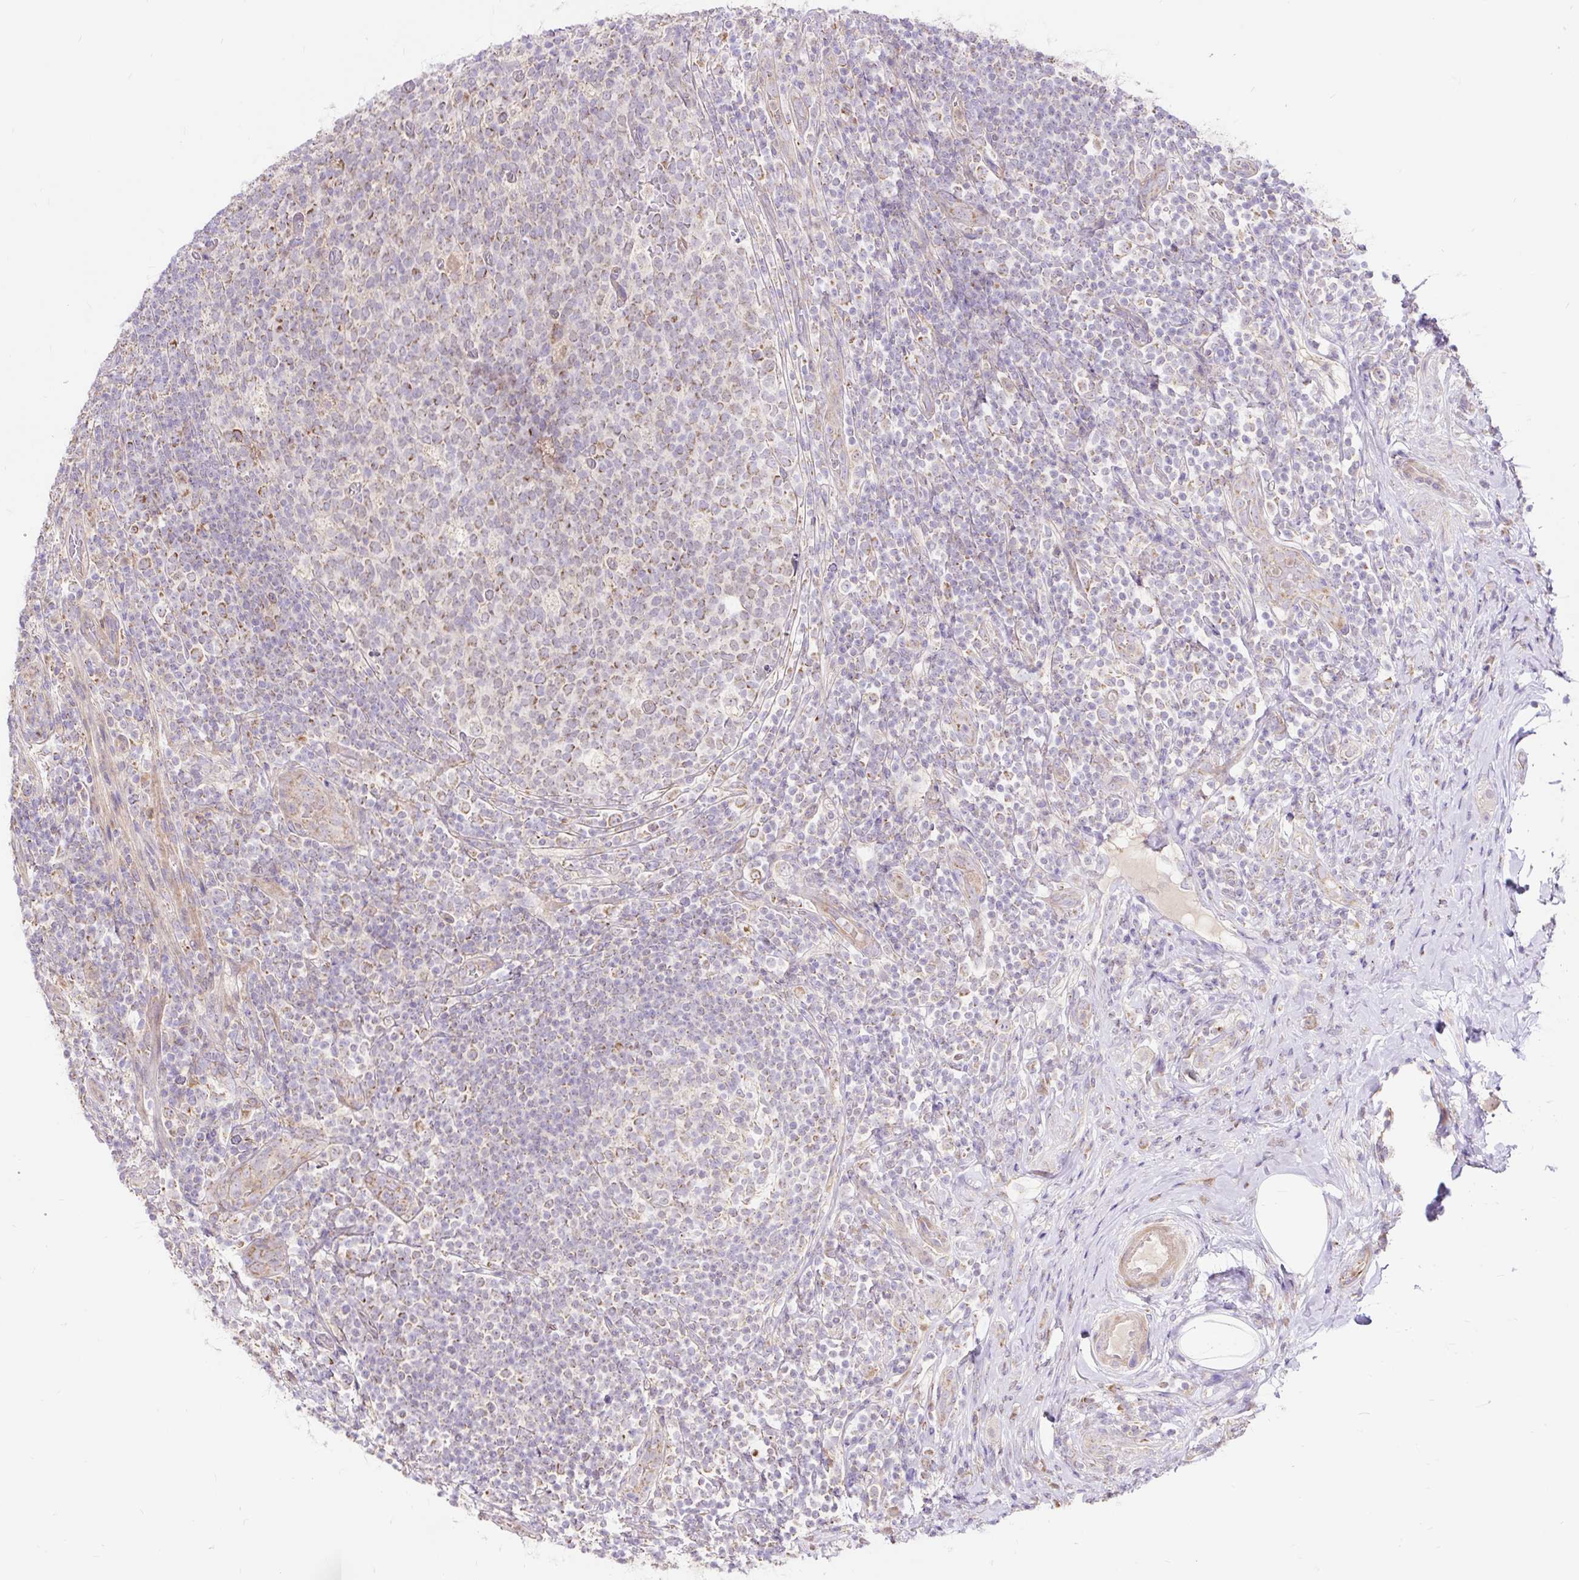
{"staining": {"intensity": "moderate", "quantity": ">75%", "location": "cytoplasmic/membranous"}, "tissue": "appendix", "cell_type": "Glandular cells", "image_type": "normal", "snomed": [{"axis": "morphology", "description": "Normal tissue, NOS"}, {"axis": "topography", "description": "Appendix"}], "caption": "A micrograph of human appendix stained for a protein reveals moderate cytoplasmic/membranous brown staining in glandular cells.", "gene": "TRIAP1", "patient": {"sex": "female", "age": 43}}